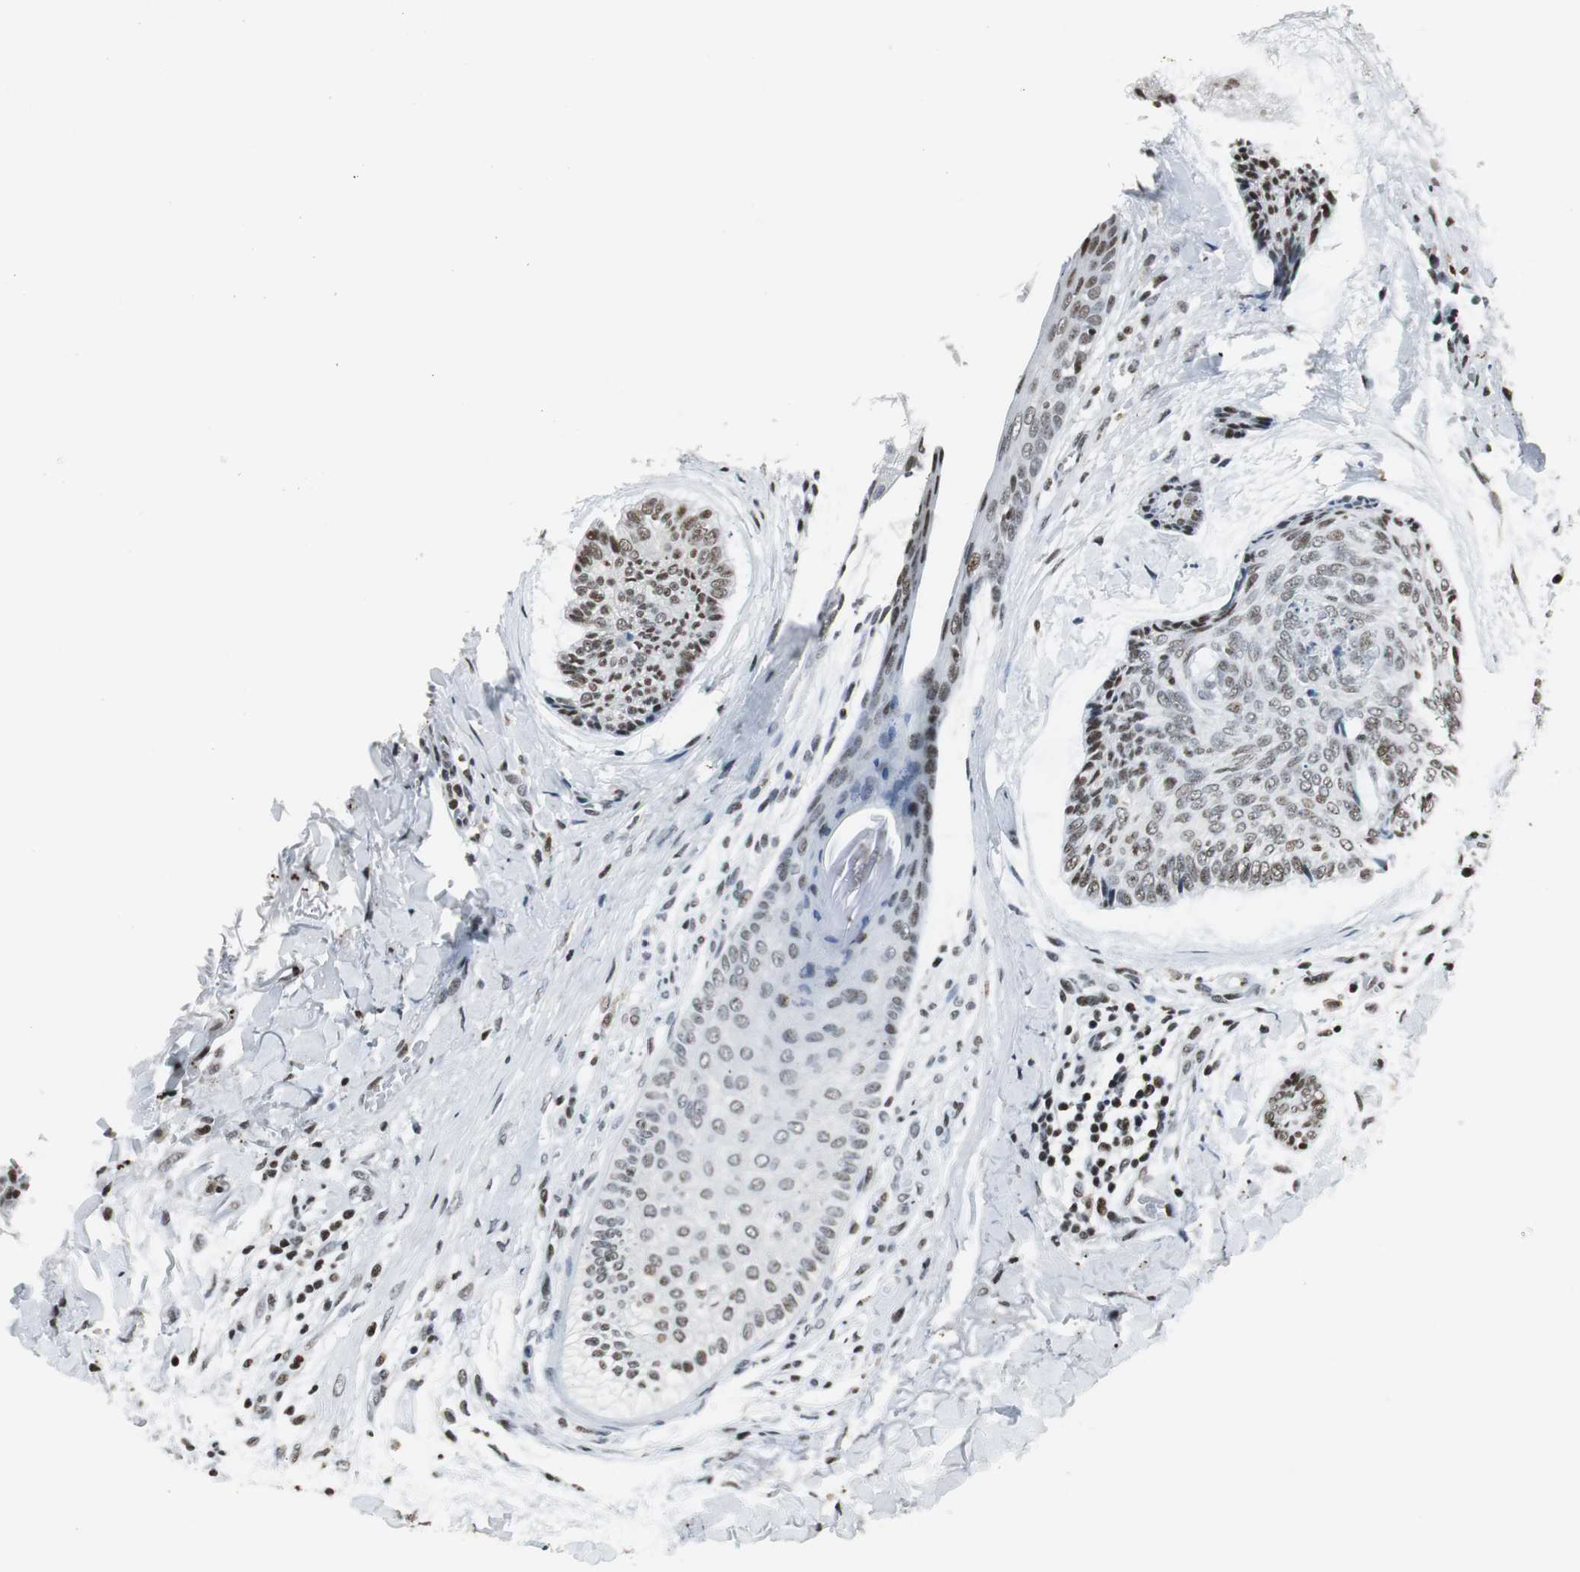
{"staining": {"intensity": "weak", "quantity": "25%-75%", "location": "nuclear"}, "tissue": "skin cancer", "cell_type": "Tumor cells", "image_type": "cancer", "snomed": [{"axis": "morphology", "description": "Normal tissue, NOS"}, {"axis": "morphology", "description": "Basal cell carcinoma"}, {"axis": "topography", "description": "Skin"}], "caption": "DAB (3,3'-diaminobenzidine) immunohistochemical staining of basal cell carcinoma (skin) exhibits weak nuclear protein expression in about 25%-75% of tumor cells. The protein of interest is shown in brown color, while the nuclei are stained blue.", "gene": "RBBP4", "patient": {"sex": "female", "age": 71}}